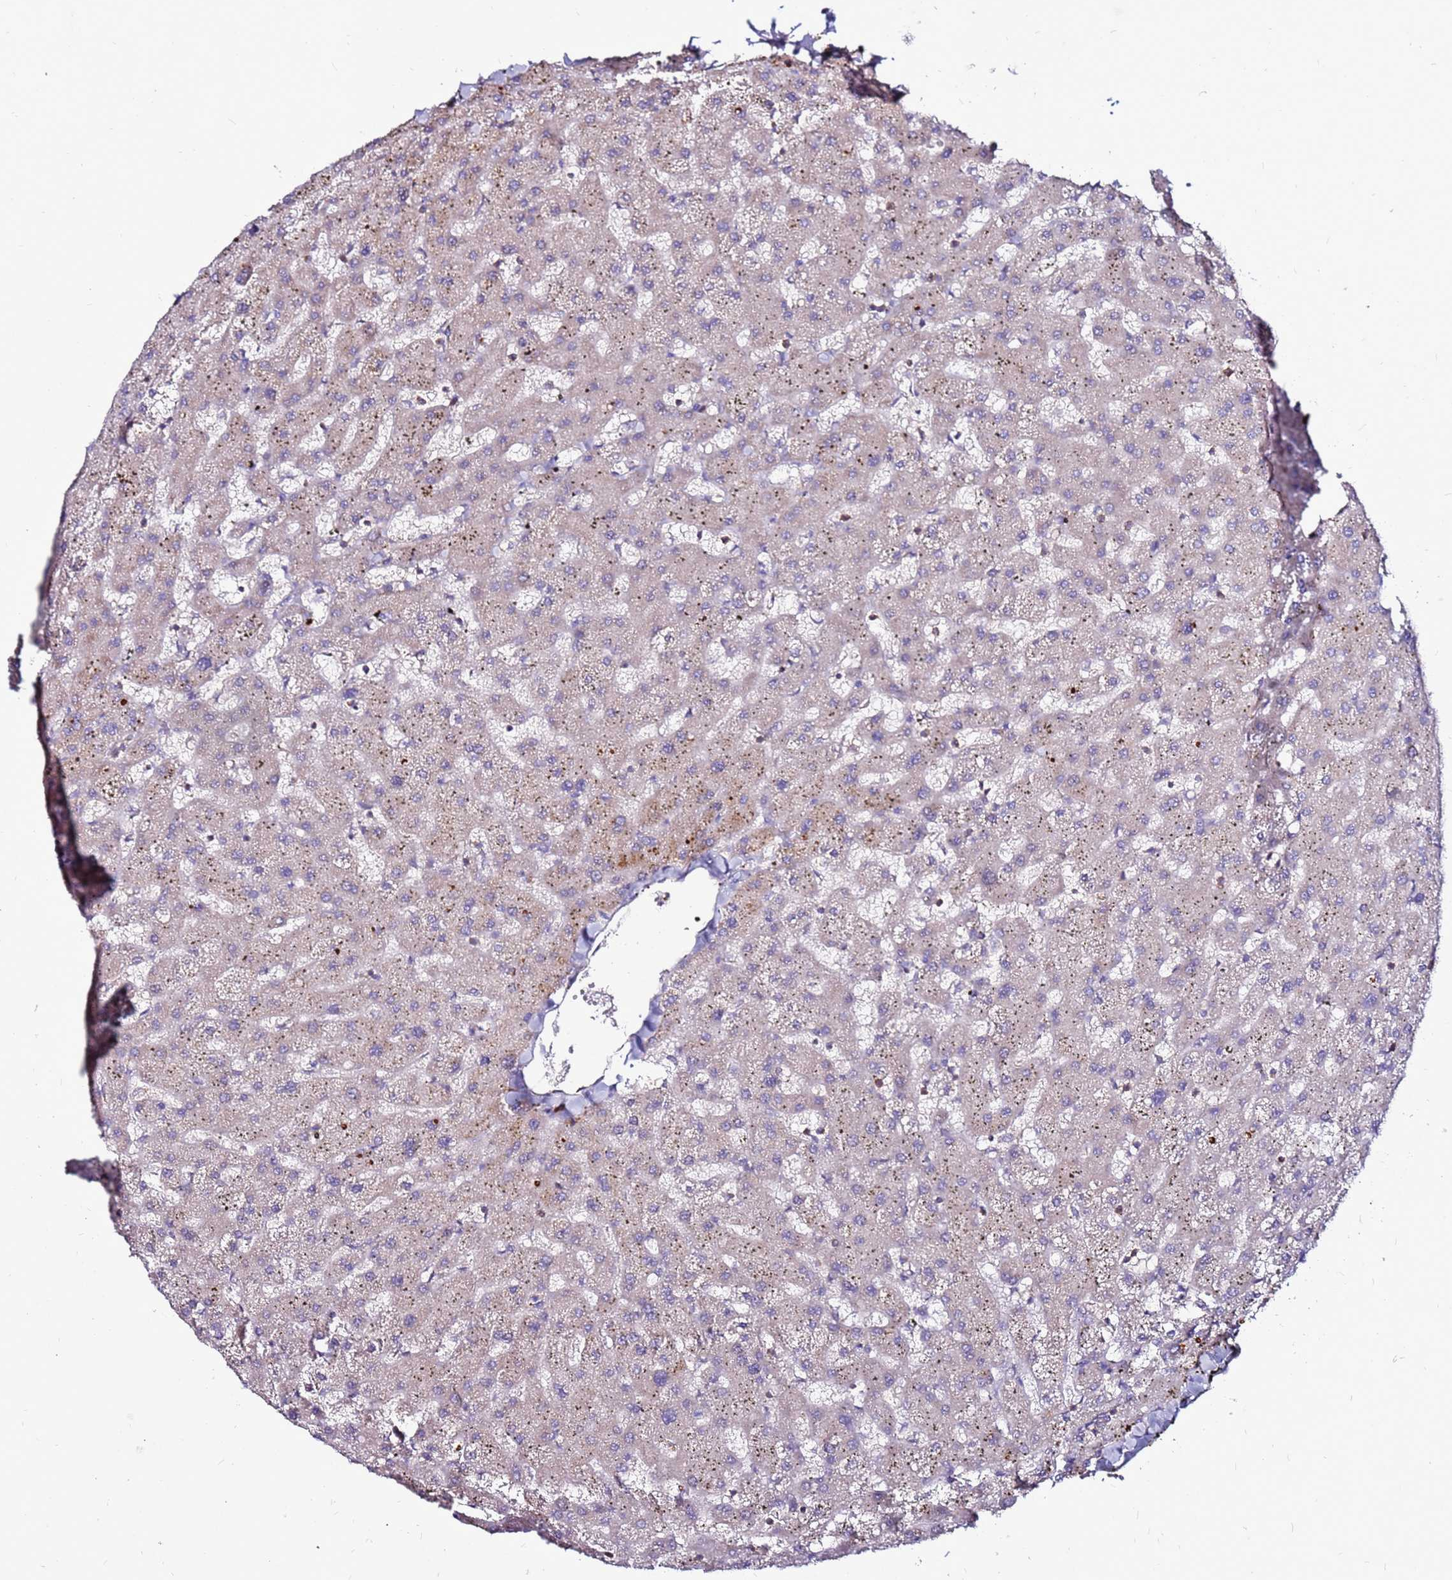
{"staining": {"intensity": "weak", "quantity": ">75%", "location": "cytoplasmic/membranous"}, "tissue": "liver", "cell_type": "Cholangiocytes", "image_type": "normal", "snomed": [{"axis": "morphology", "description": "Normal tissue, NOS"}, {"axis": "topography", "description": "Liver"}], "caption": "About >75% of cholangiocytes in benign liver exhibit weak cytoplasmic/membranous protein staining as visualized by brown immunohistochemical staining.", "gene": "NRN1L", "patient": {"sex": "female", "age": 63}}